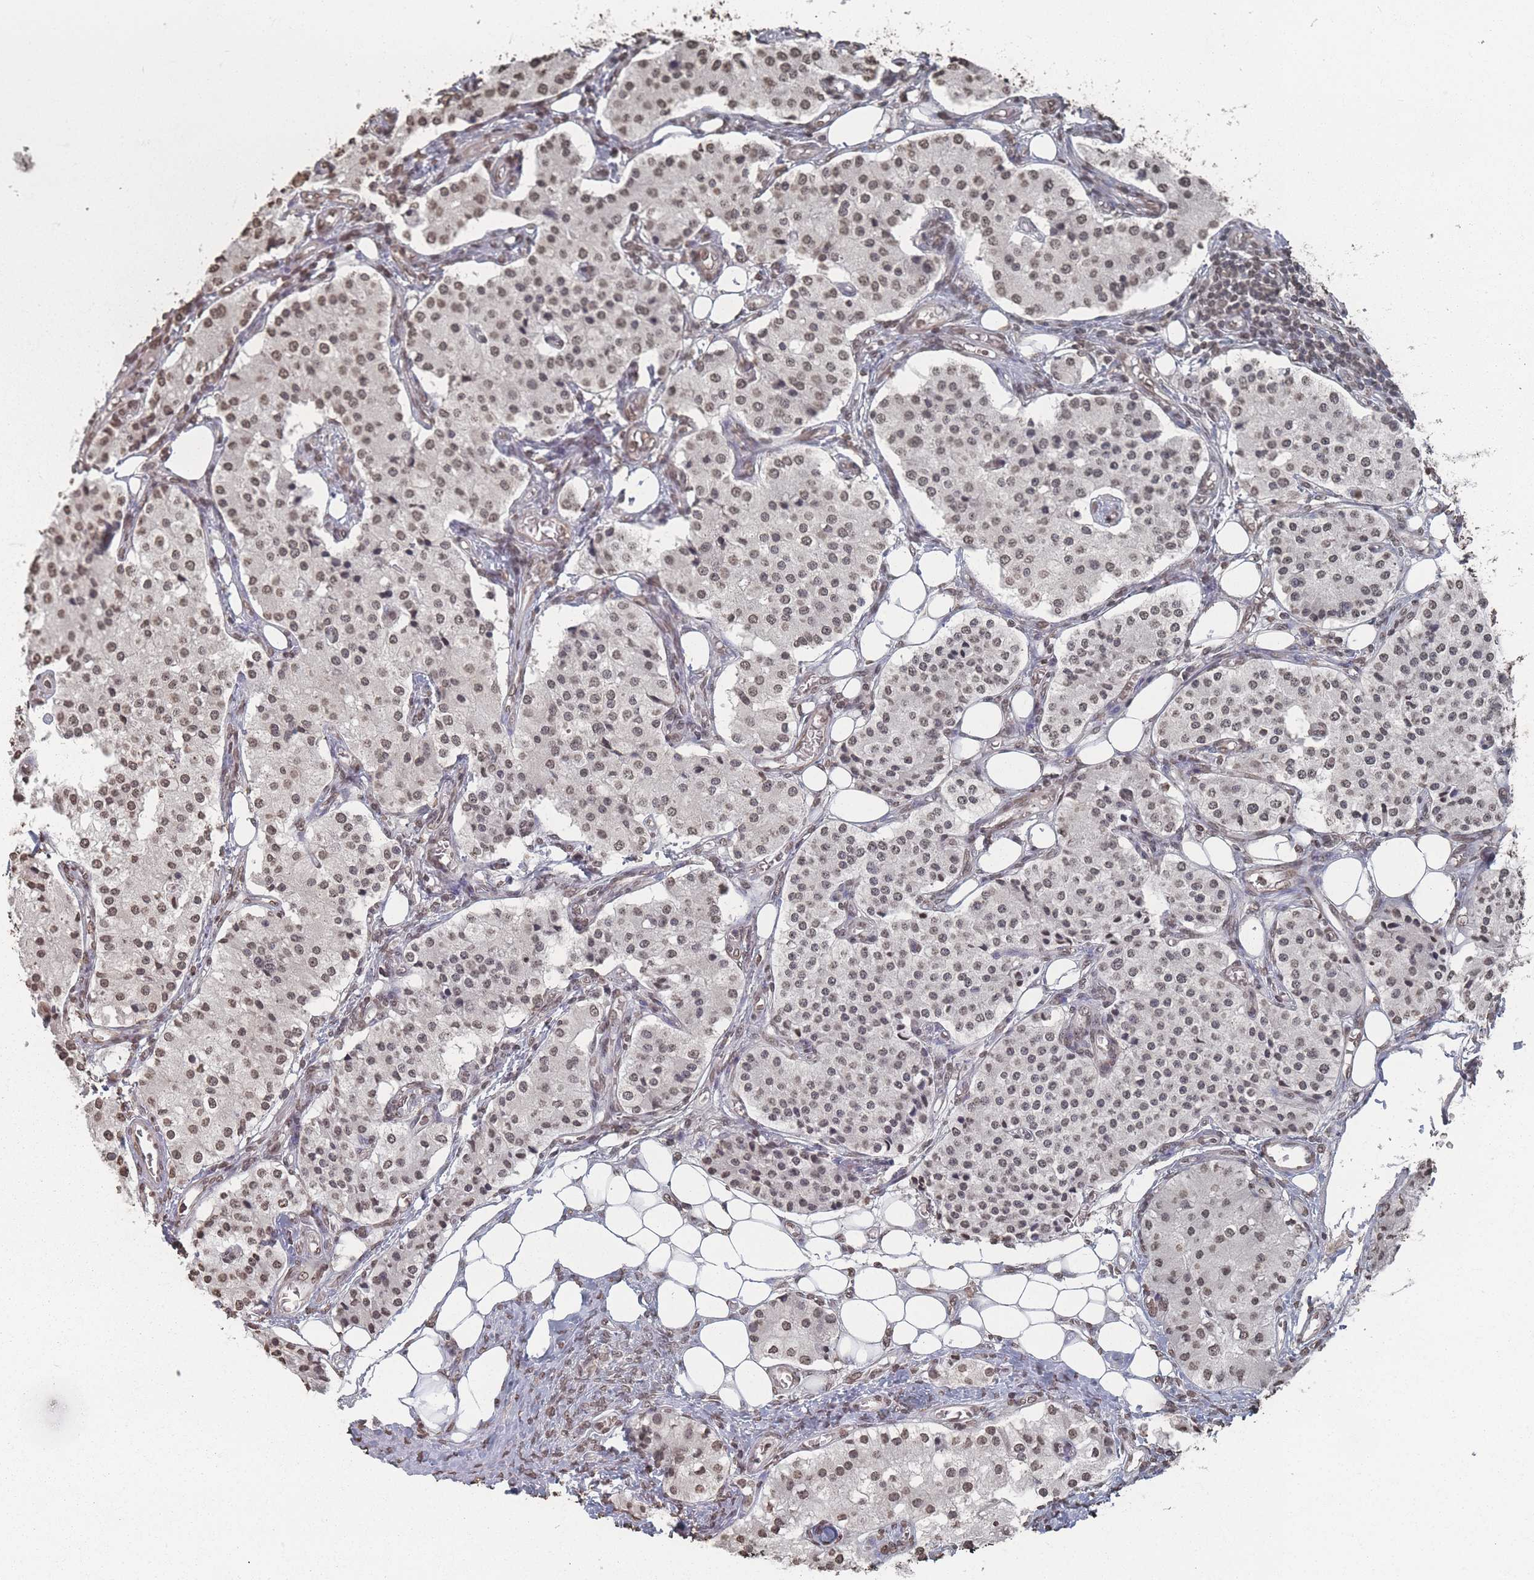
{"staining": {"intensity": "weak", "quantity": ">75%", "location": "nuclear"}, "tissue": "carcinoid", "cell_type": "Tumor cells", "image_type": "cancer", "snomed": [{"axis": "morphology", "description": "Carcinoid, malignant, NOS"}, {"axis": "topography", "description": "Colon"}], "caption": "IHC image of neoplastic tissue: human carcinoid (malignant) stained using immunohistochemistry (IHC) demonstrates low levels of weak protein expression localized specifically in the nuclear of tumor cells, appearing as a nuclear brown color.", "gene": "PLEKHG5", "patient": {"sex": "female", "age": 52}}